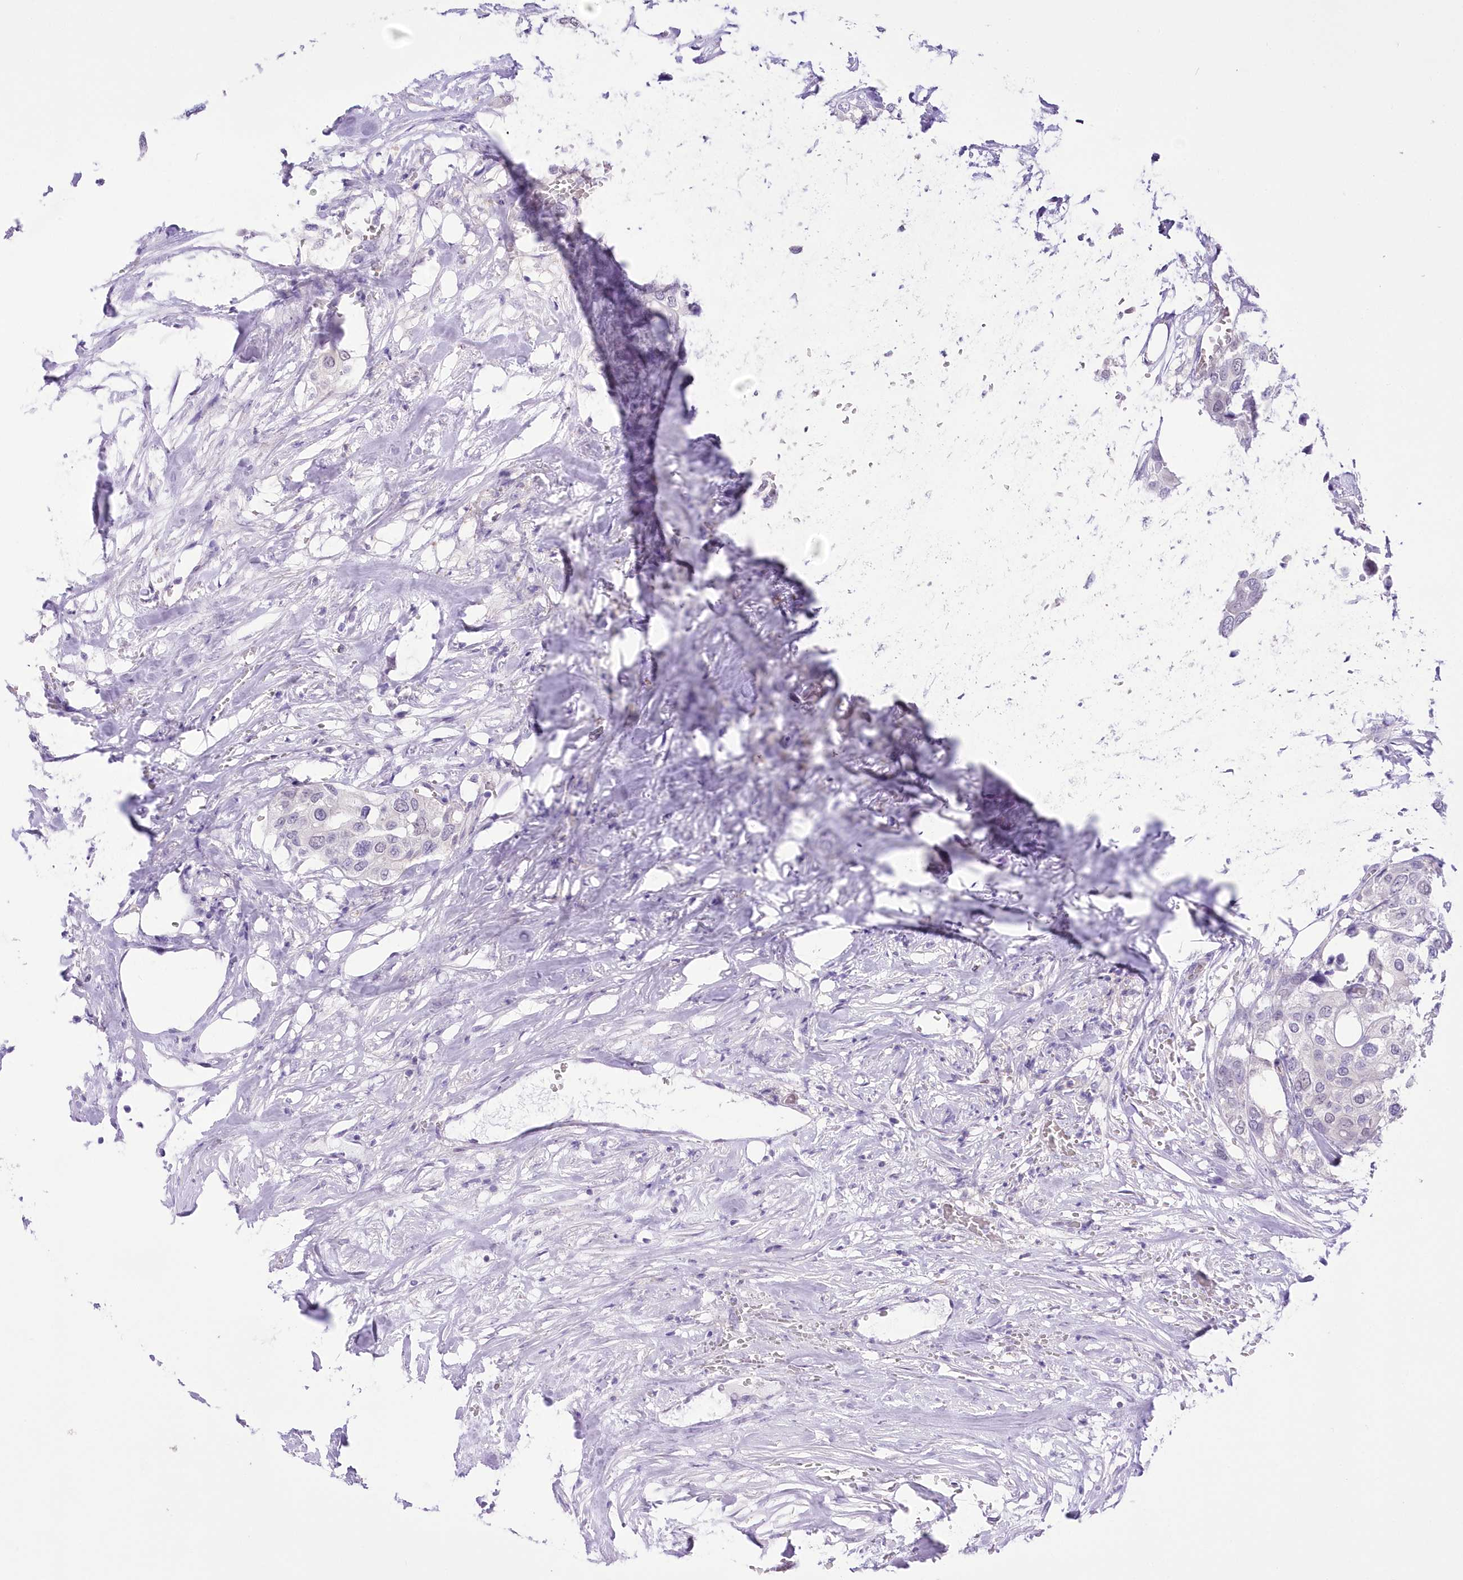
{"staining": {"intensity": "negative", "quantity": "none", "location": "none"}, "tissue": "urothelial cancer", "cell_type": "Tumor cells", "image_type": "cancer", "snomed": [{"axis": "morphology", "description": "Urothelial carcinoma, High grade"}, {"axis": "topography", "description": "Urinary bladder"}], "caption": "Immunohistochemistry of human urothelial cancer exhibits no staining in tumor cells. (DAB (3,3'-diaminobenzidine) IHC with hematoxylin counter stain).", "gene": "UBA6", "patient": {"sex": "male", "age": 64}}